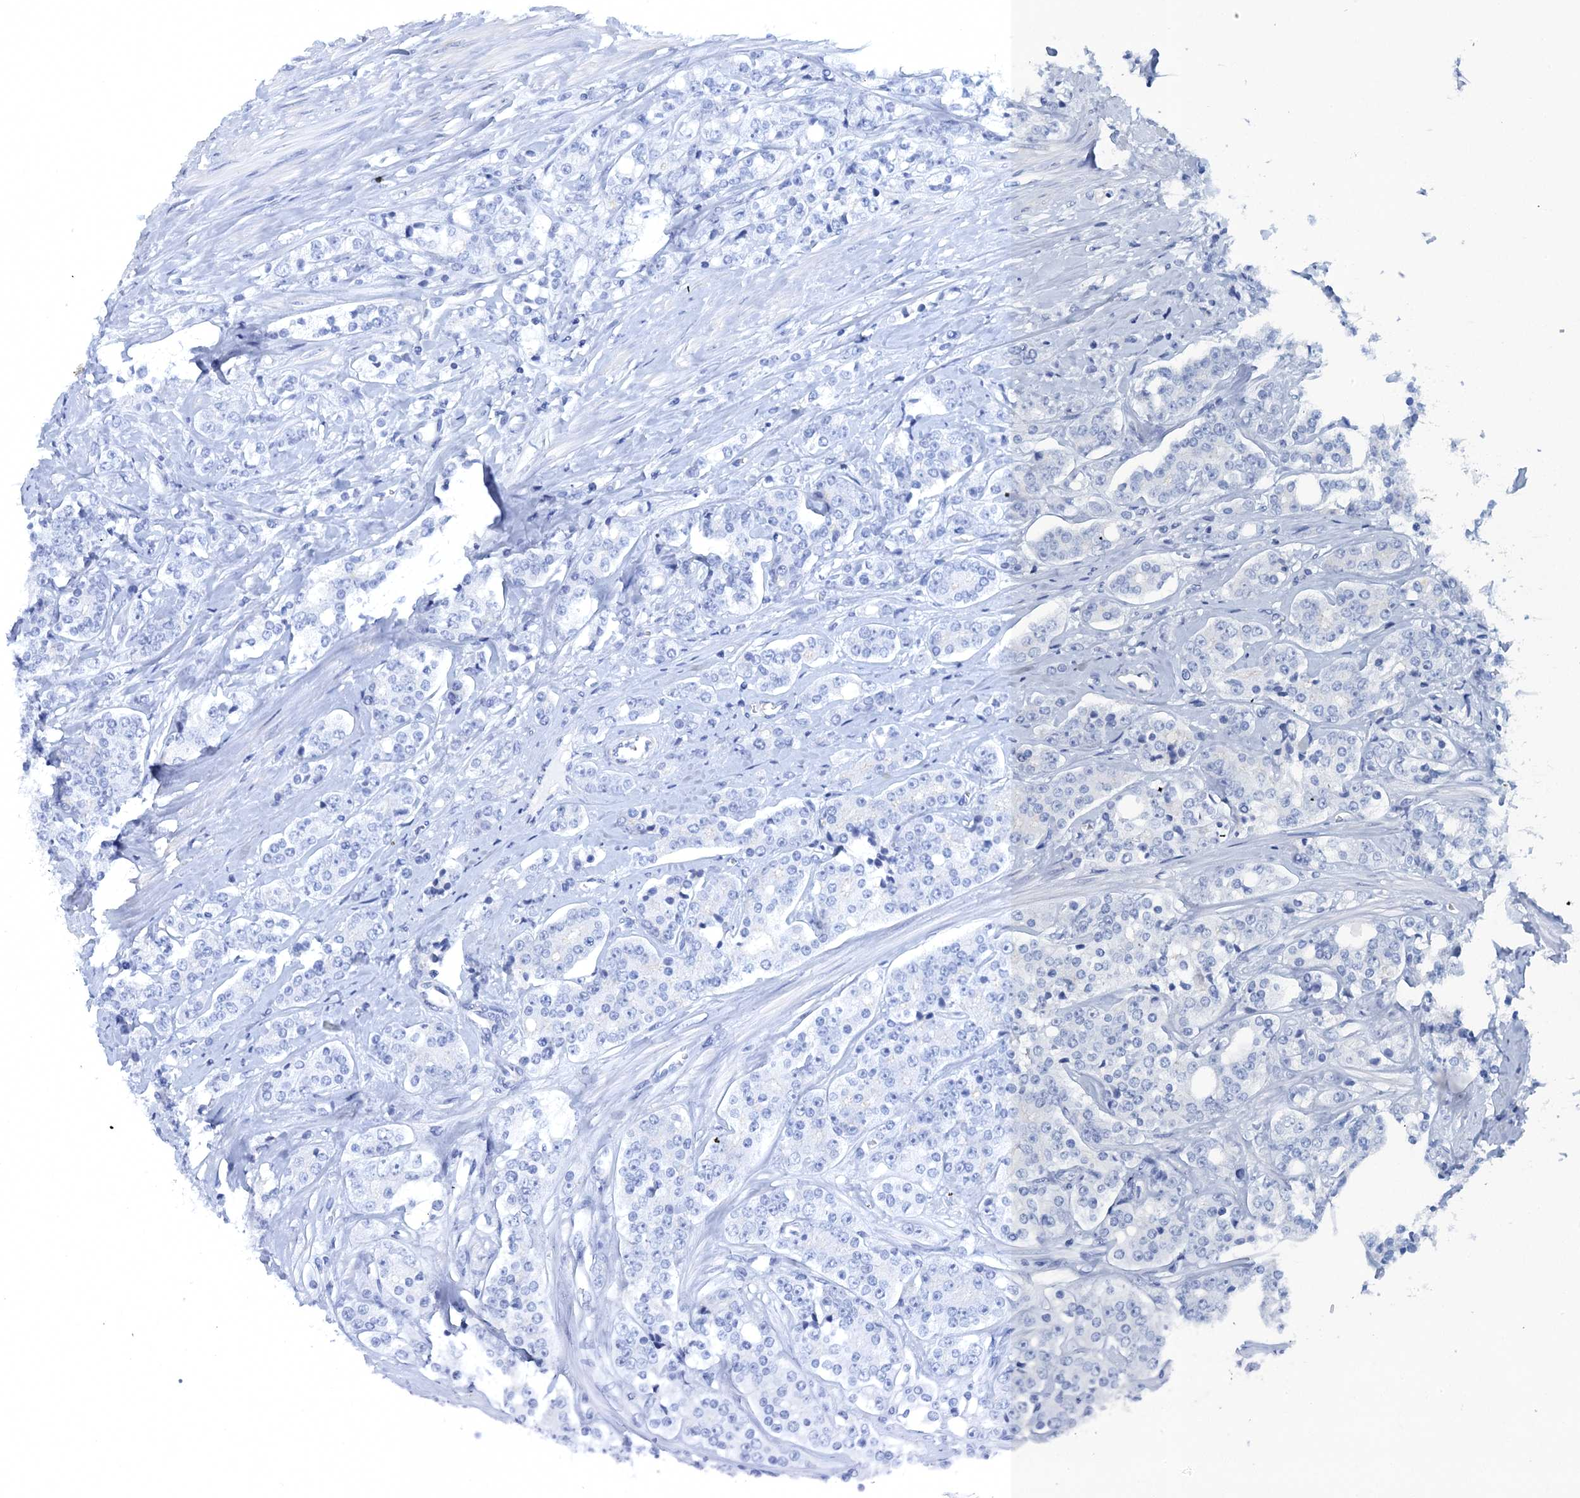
{"staining": {"intensity": "negative", "quantity": "none", "location": "none"}, "tissue": "prostate cancer", "cell_type": "Tumor cells", "image_type": "cancer", "snomed": [{"axis": "morphology", "description": "Adenocarcinoma, High grade"}, {"axis": "topography", "description": "Prostate"}], "caption": "An image of prostate cancer (high-grade adenocarcinoma) stained for a protein displays no brown staining in tumor cells.", "gene": "CALML5", "patient": {"sex": "male", "age": 62}}